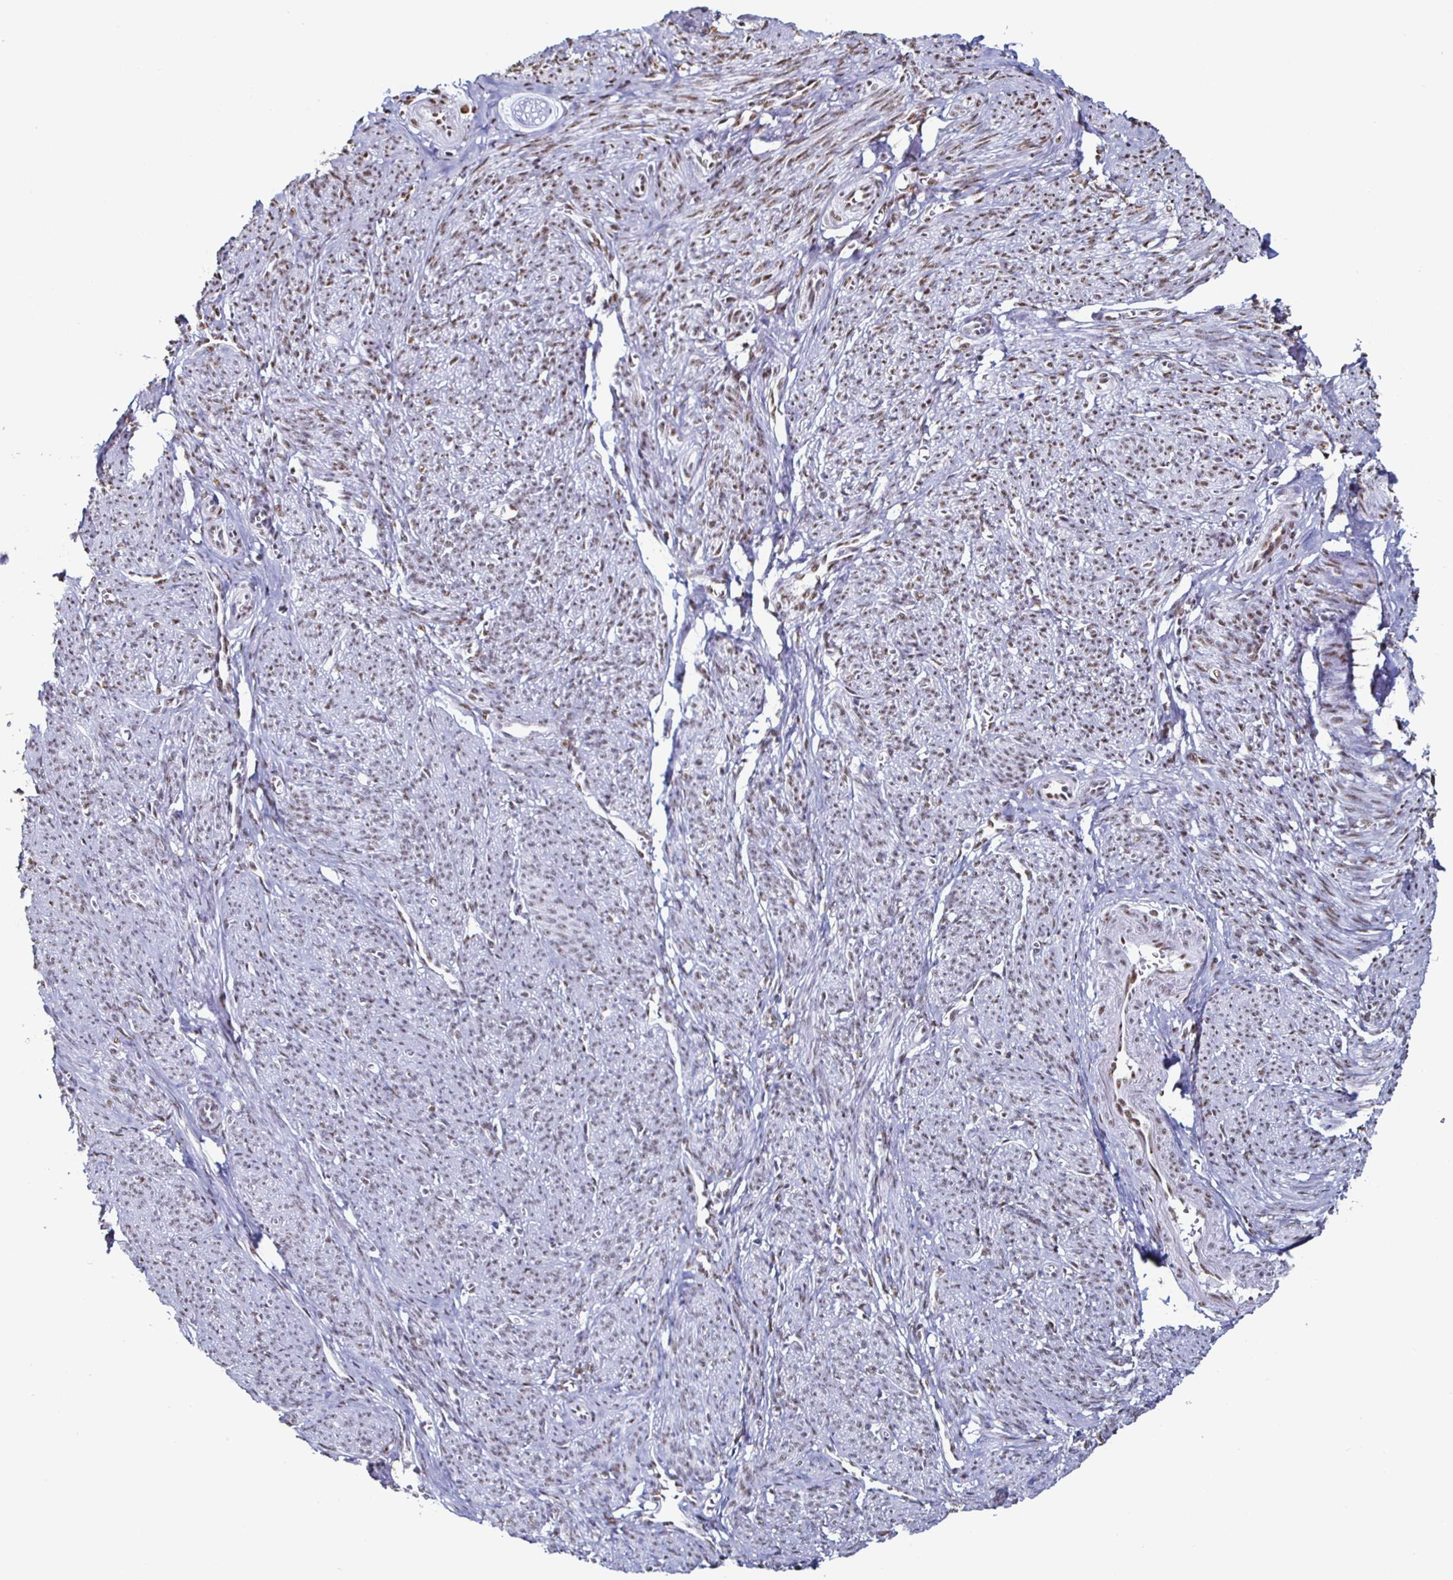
{"staining": {"intensity": "strong", "quantity": "25%-75%", "location": "nuclear"}, "tissue": "smooth muscle", "cell_type": "Smooth muscle cells", "image_type": "normal", "snomed": [{"axis": "morphology", "description": "Normal tissue, NOS"}, {"axis": "topography", "description": "Smooth muscle"}], "caption": "Immunohistochemistry (IHC) photomicrograph of unremarkable human smooth muscle stained for a protein (brown), which reveals high levels of strong nuclear staining in about 25%-75% of smooth muscle cells.", "gene": "DDX39B", "patient": {"sex": "female", "age": 65}}